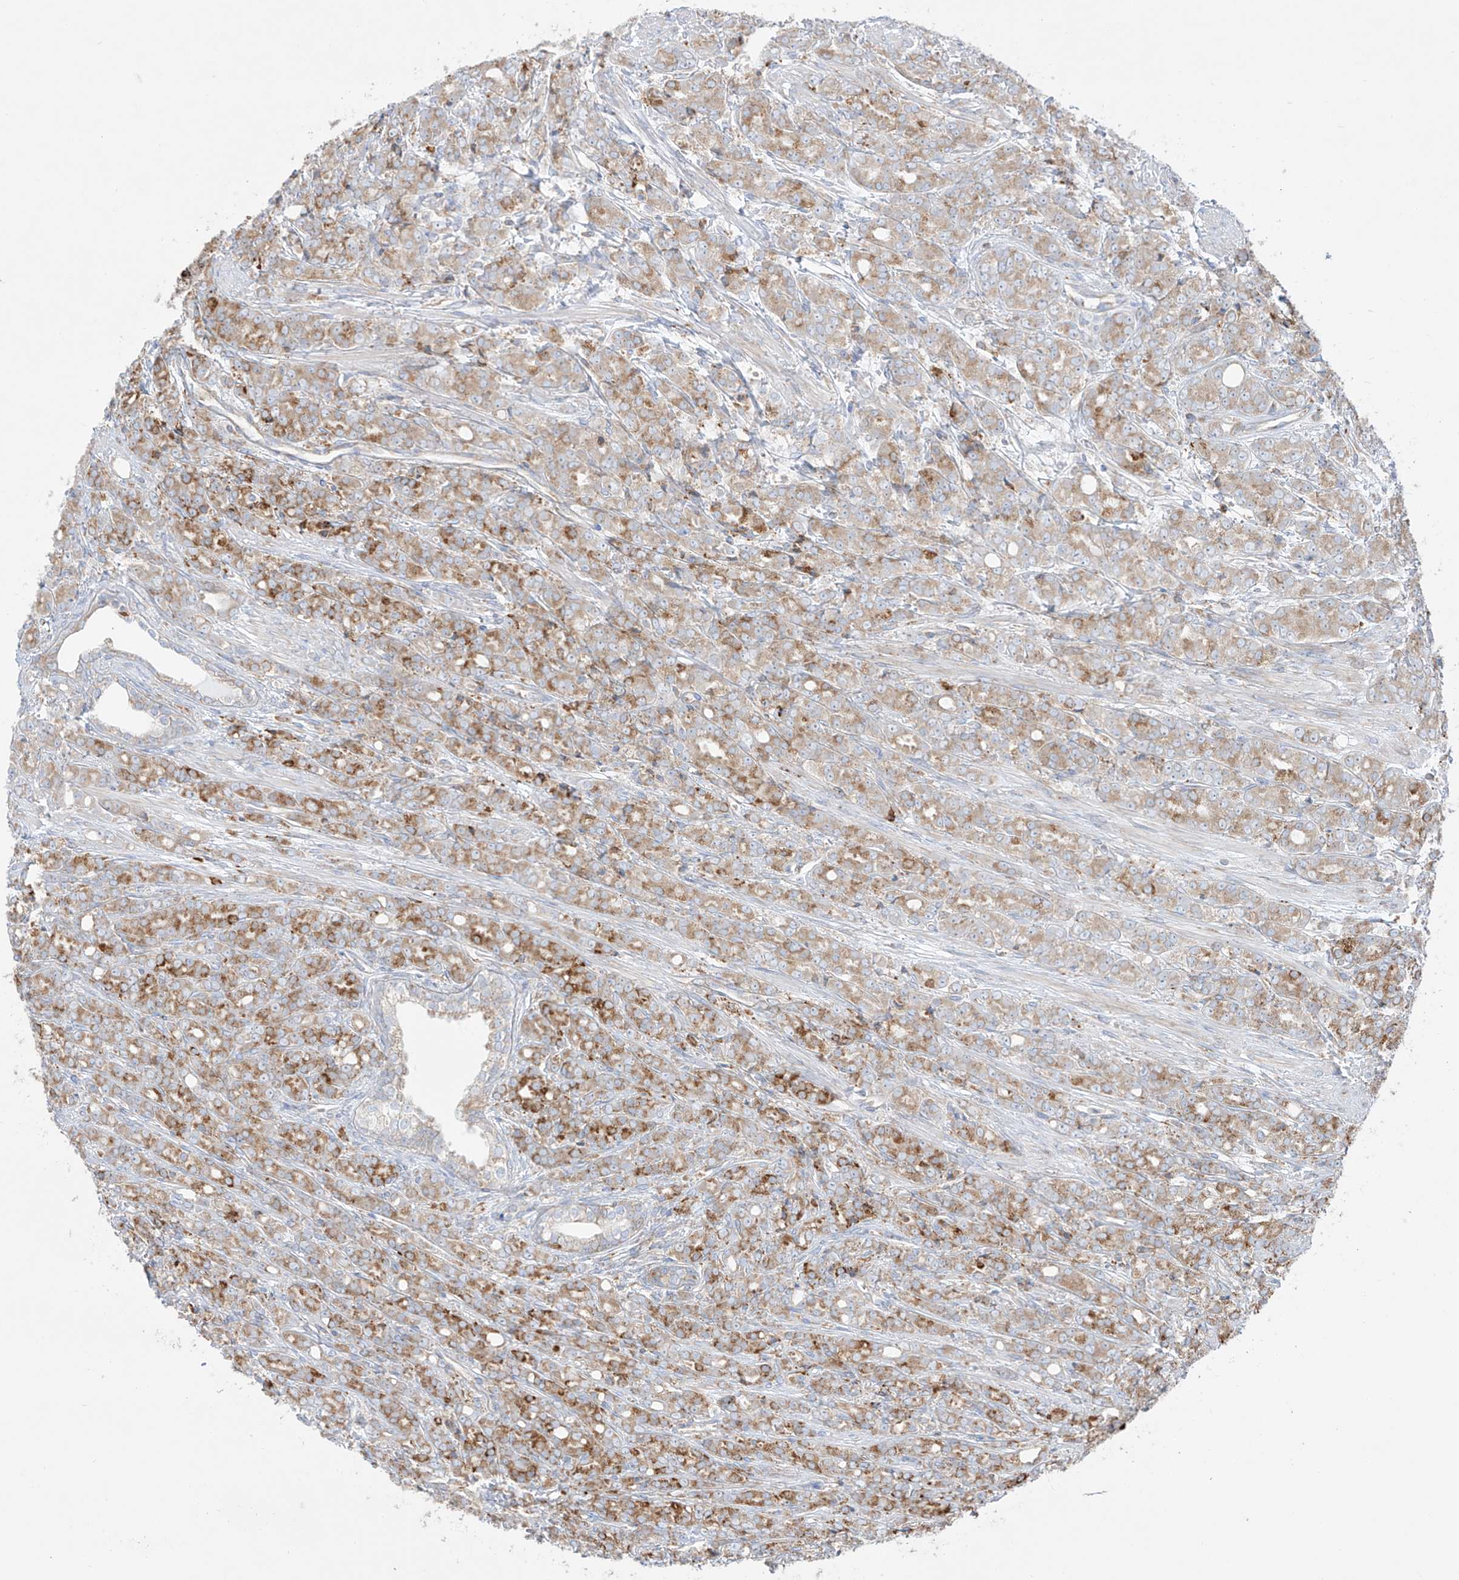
{"staining": {"intensity": "moderate", "quantity": ">75%", "location": "cytoplasmic/membranous"}, "tissue": "prostate cancer", "cell_type": "Tumor cells", "image_type": "cancer", "snomed": [{"axis": "morphology", "description": "Adenocarcinoma, High grade"}, {"axis": "topography", "description": "Prostate"}], "caption": "An immunohistochemistry micrograph of neoplastic tissue is shown. Protein staining in brown labels moderate cytoplasmic/membranous positivity in prostate cancer (high-grade adenocarcinoma) within tumor cells.", "gene": "MX1", "patient": {"sex": "male", "age": 62}}